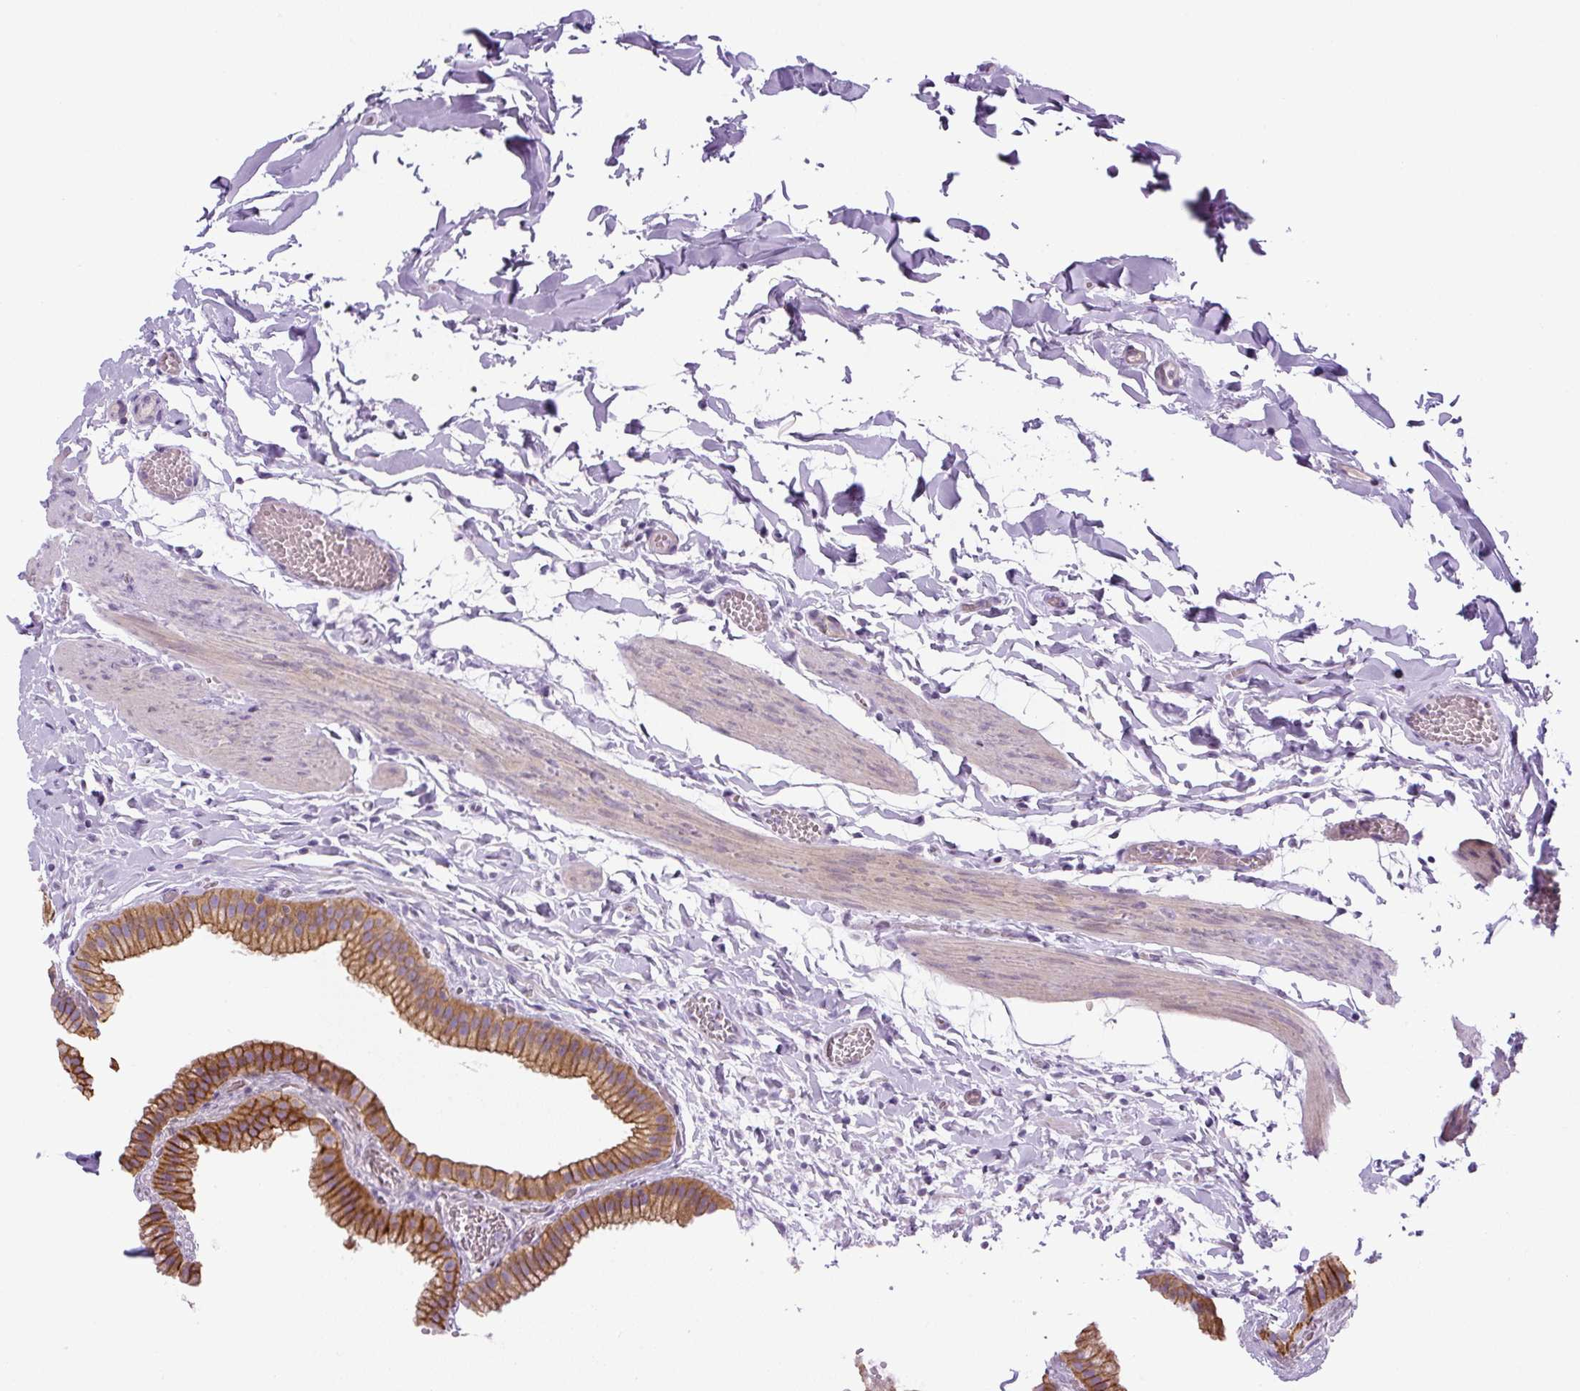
{"staining": {"intensity": "moderate", "quantity": ">75%", "location": "cytoplasmic/membranous"}, "tissue": "gallbladder", "cell_type": "Glandular cells", "image_type": "normal", "snomed": [{"axis": "morphology", "description": "Normal tissue, NOS"}, {"axis": "topography", "description": "Gallbladder"}], "caption": "The photomicrograph exhibits staining of normal gallbladder, revealing moderate cytoplasmic/membranous protein expression (brown color) within glandular cells. Using DAB (brown) and hematoxylin (blue) stains, captured at high magnification using brightfield microscopy.", "gene": "ADAMTS19", "patient": {"sex": "female", "age": 63}}